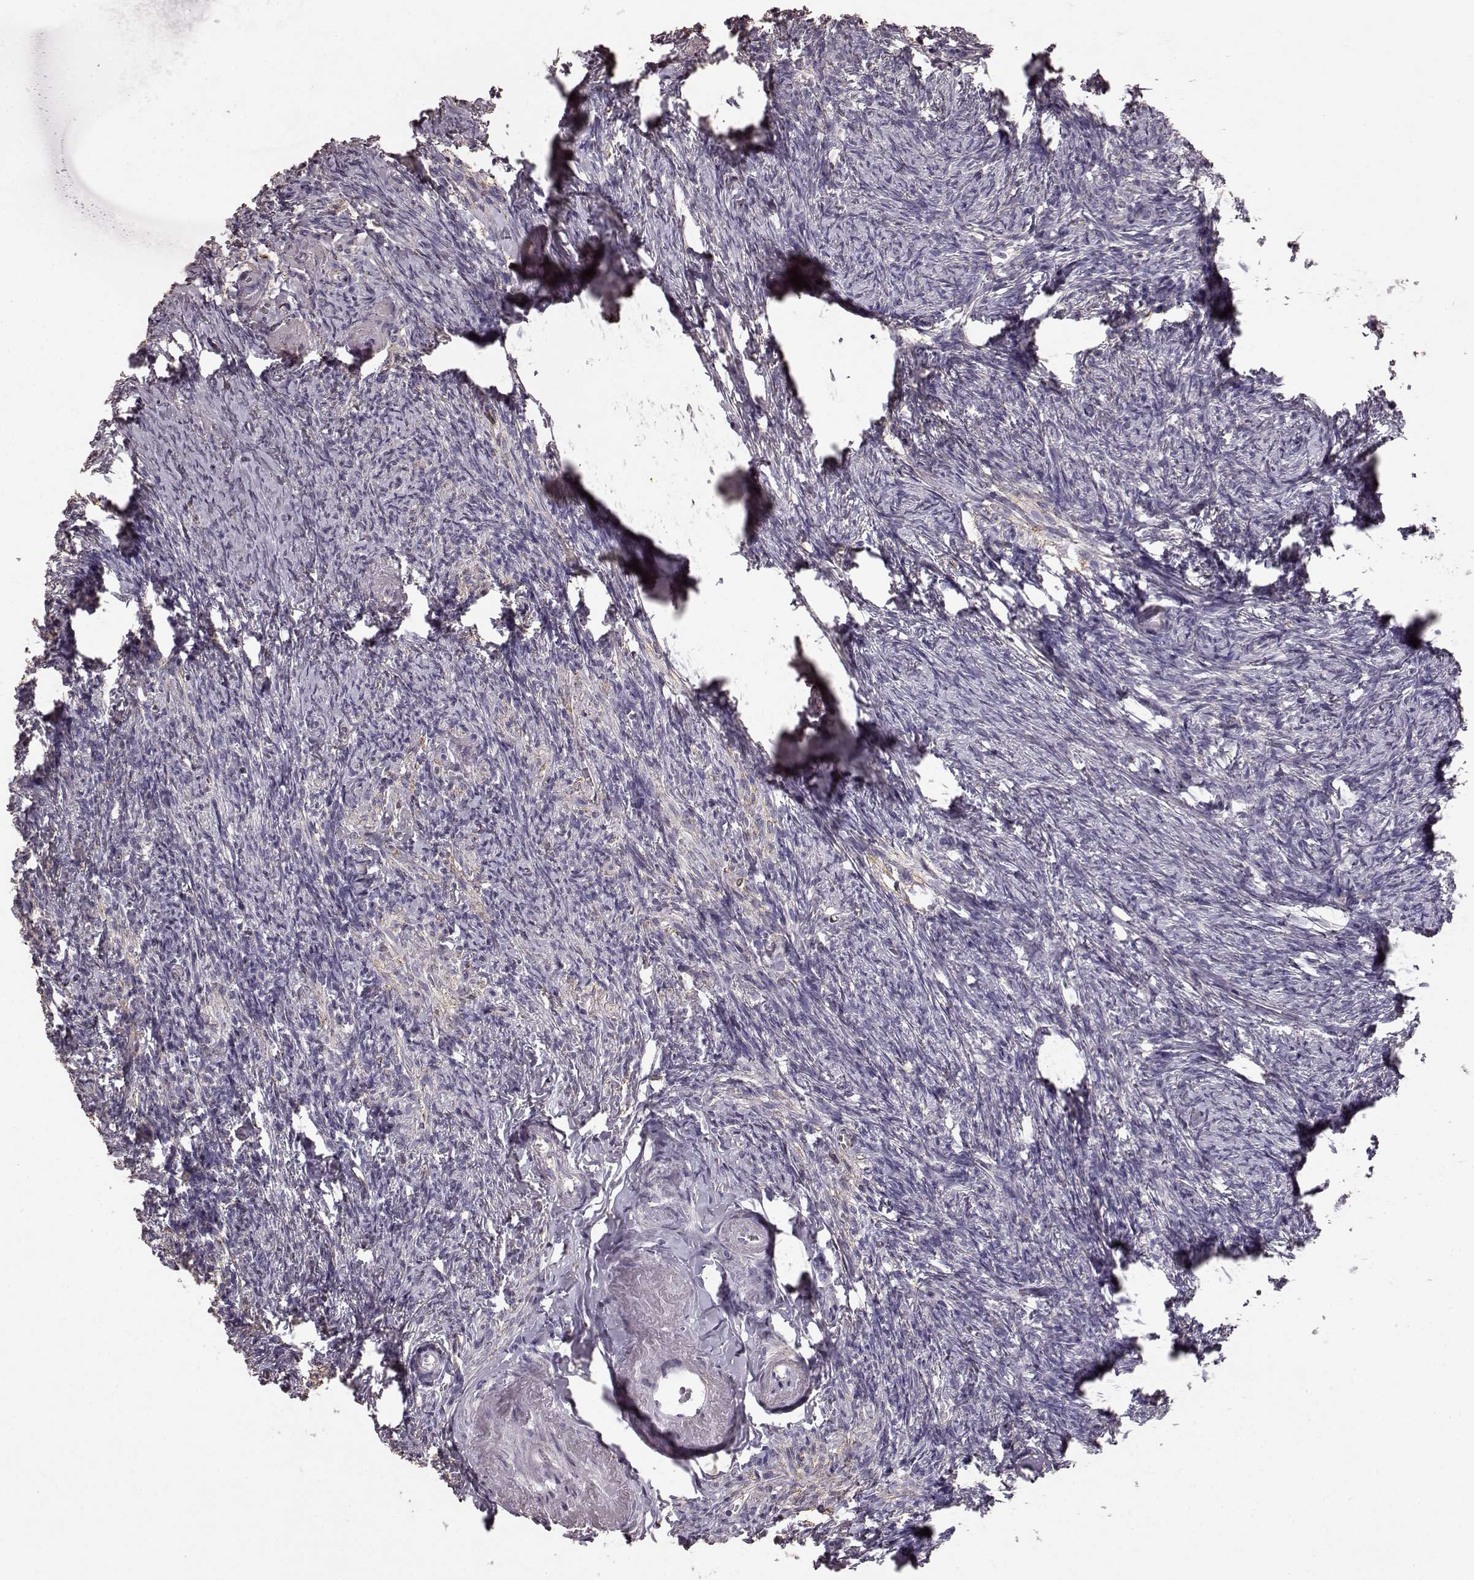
{"staining": {"intensity": "negative", "quantity": "none", "location": "none"}, "tissue": "ovary", "cell_type": "Follicle cells", "image_type": "normal", "snomed": [{"axis": "morphology", "description": "Normal tissue, NOS"}, {"axis": "topography", "description": "Ovary"}], "caption": "This is an immunohistochemistry (IHC) histopathology image of normal human ovary. There is no positivity in follicle cells.", "gene": "GABRG3", "patient": {"sex": "female", "age": 72}}